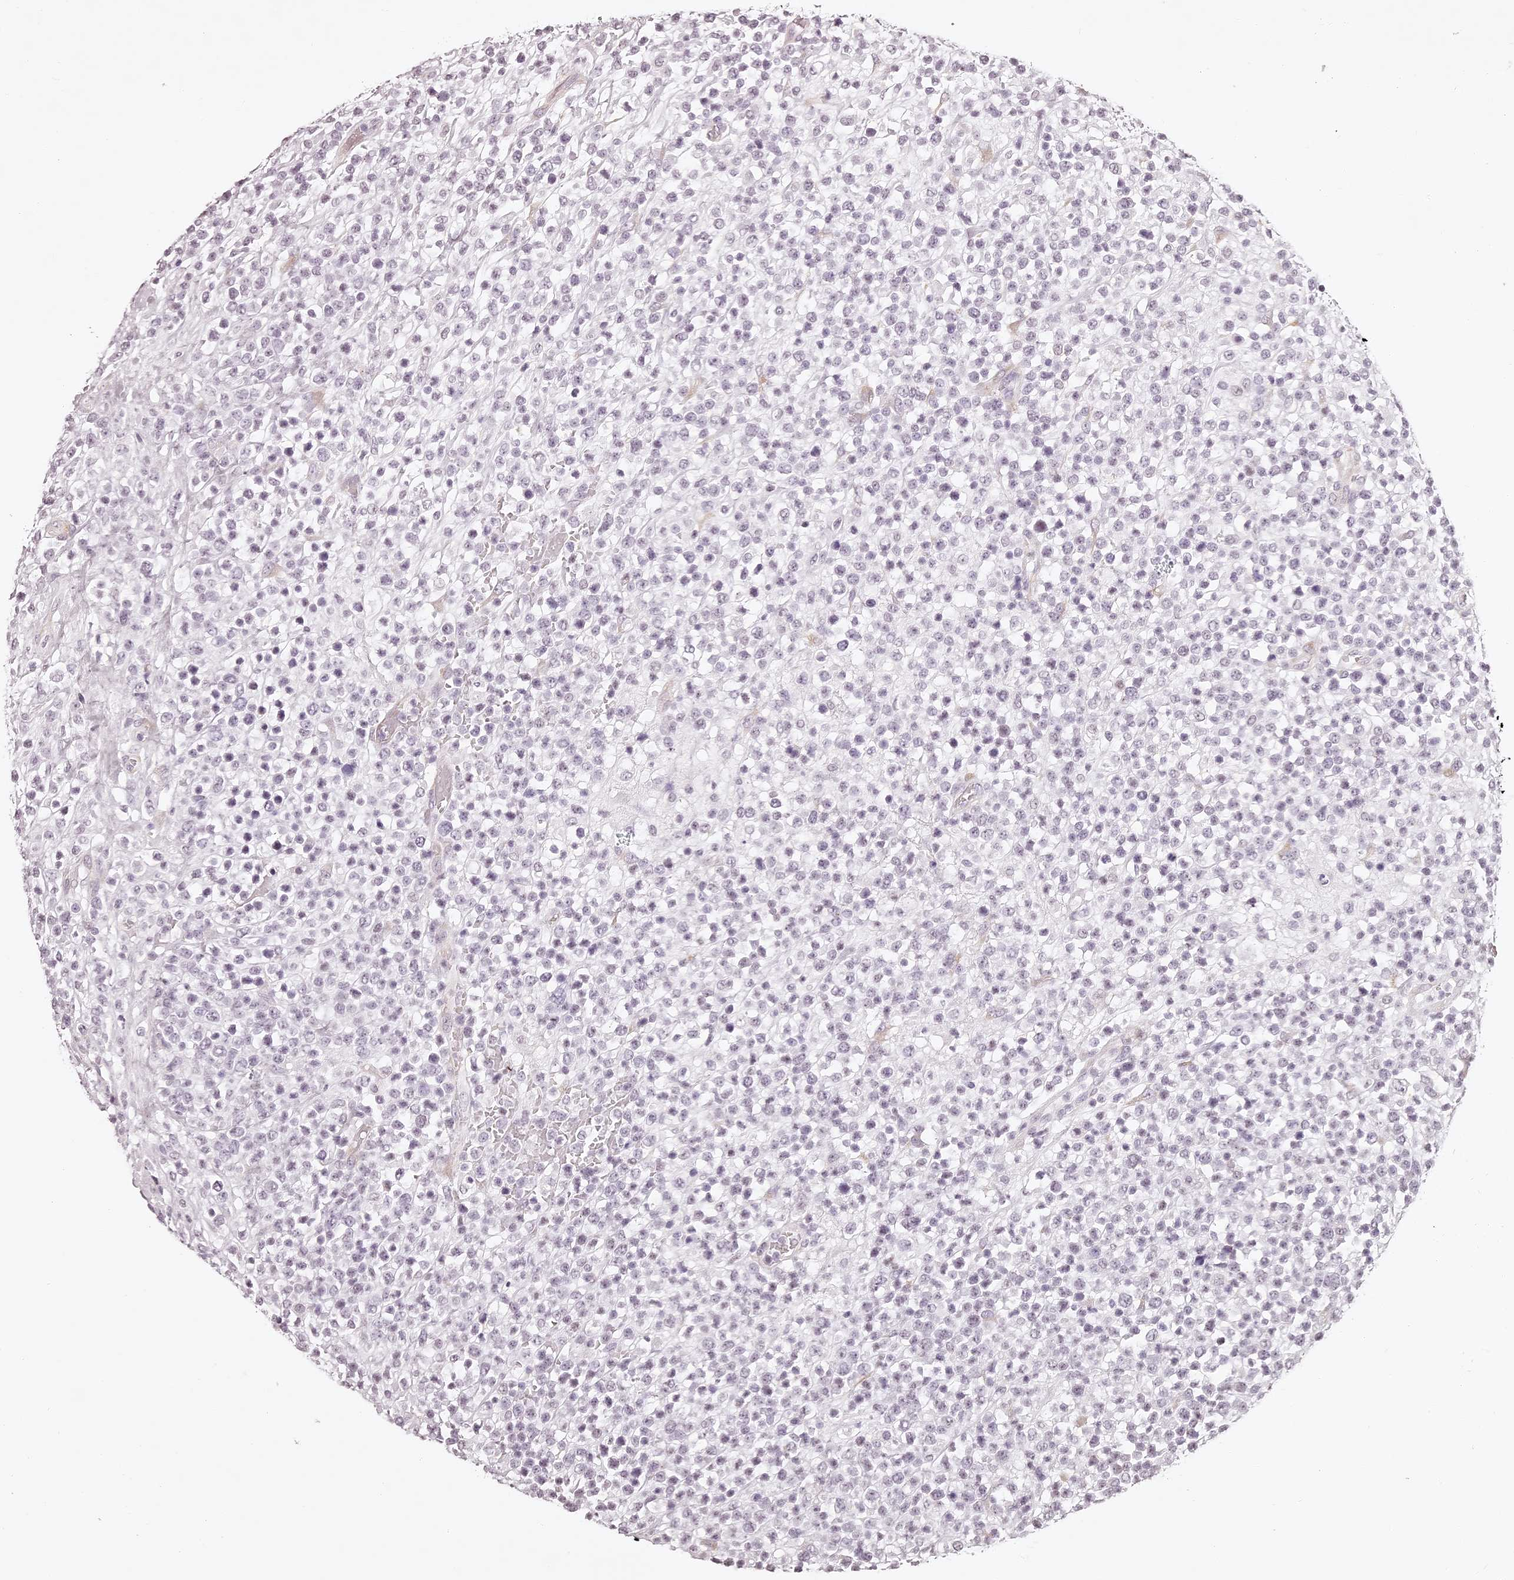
{"staining": {"intensity": "negative", "quantity": "none", "location": "none"}, "tissue": "lymphoma", "cell_type": "Tumor cells", "image_type": "cancer", "snomed": [{"axis": "morphology", "description": "Malignant lymphoma, non-Hodgkin's type, High grade"}, {"axis": "topography", "description": "Colon"}], "caption": "Immunohistochemical staining of human malignant lymphoma, non-Hodgkin's type (high-grade) reveals no significant staining in tumor cells.", "gene": "ELAPOR1", "patient": {"sex": "female", "age": 53}}